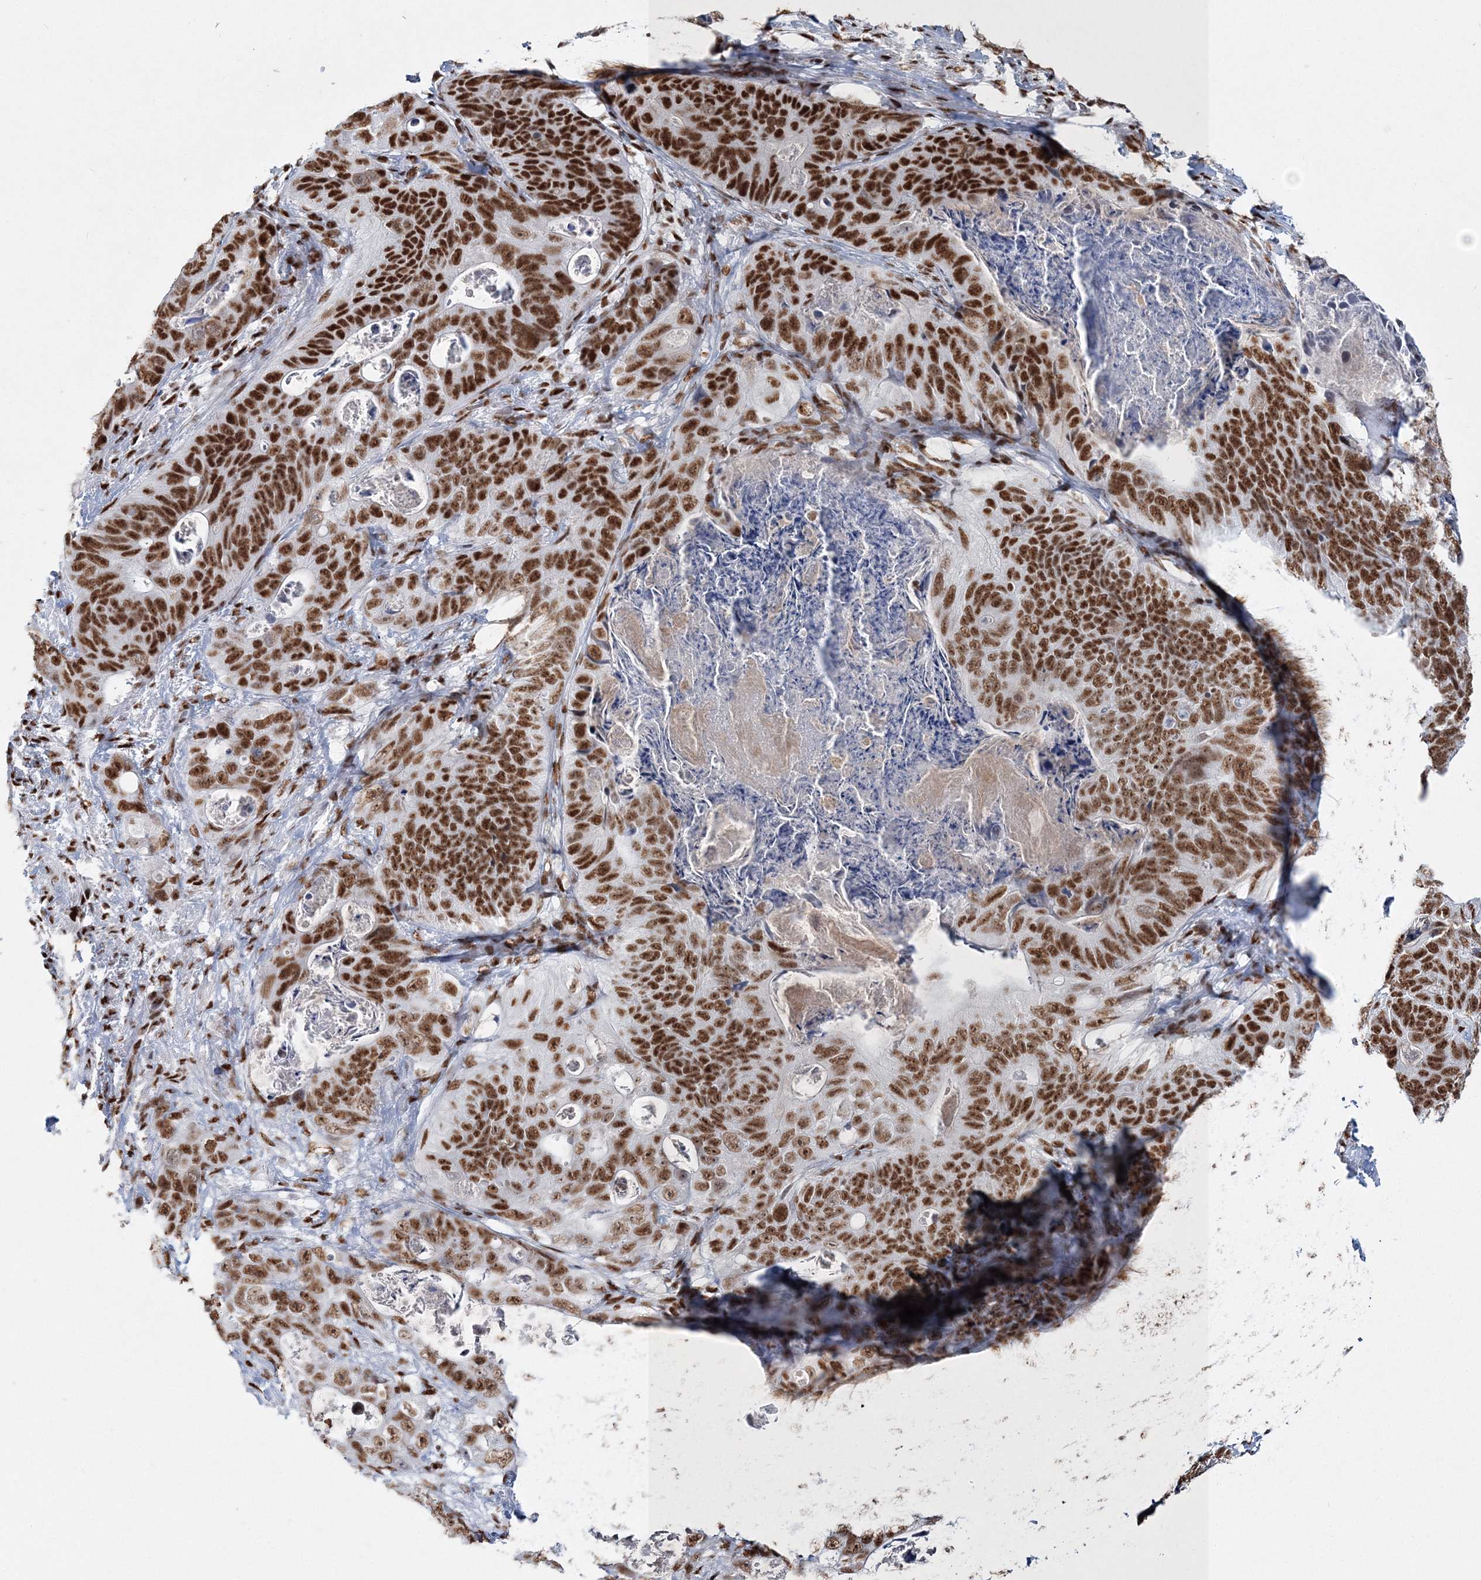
{"staining": {"intensity": "moderate", "quantity": ">75%", "location": "nuclear"}, "tissue": "stomach cancer", "cell_type": "Tumor cells", "image_type": "cancer", "snomed": [{"axis": "morphology", "description": "Normal tissue, NOS"}, {"axis": "morphology", "description": "Adenocarcinoma, NOS"}, {"axis": "topography", "description": "Stomach"}], "caption": "Immunohistochemistry (IHC) histopathology image of neoplastic tissue: human stomach adenocarcinoma stained using immunohistochemistry (IHC) reveals medium levels of moderate protein expression localized specifically in the nuclear of tumor cells, appearing as a nuclear brown color.", "gene": "QRICH1", "patient": {"sex": "female", "age": 89}}